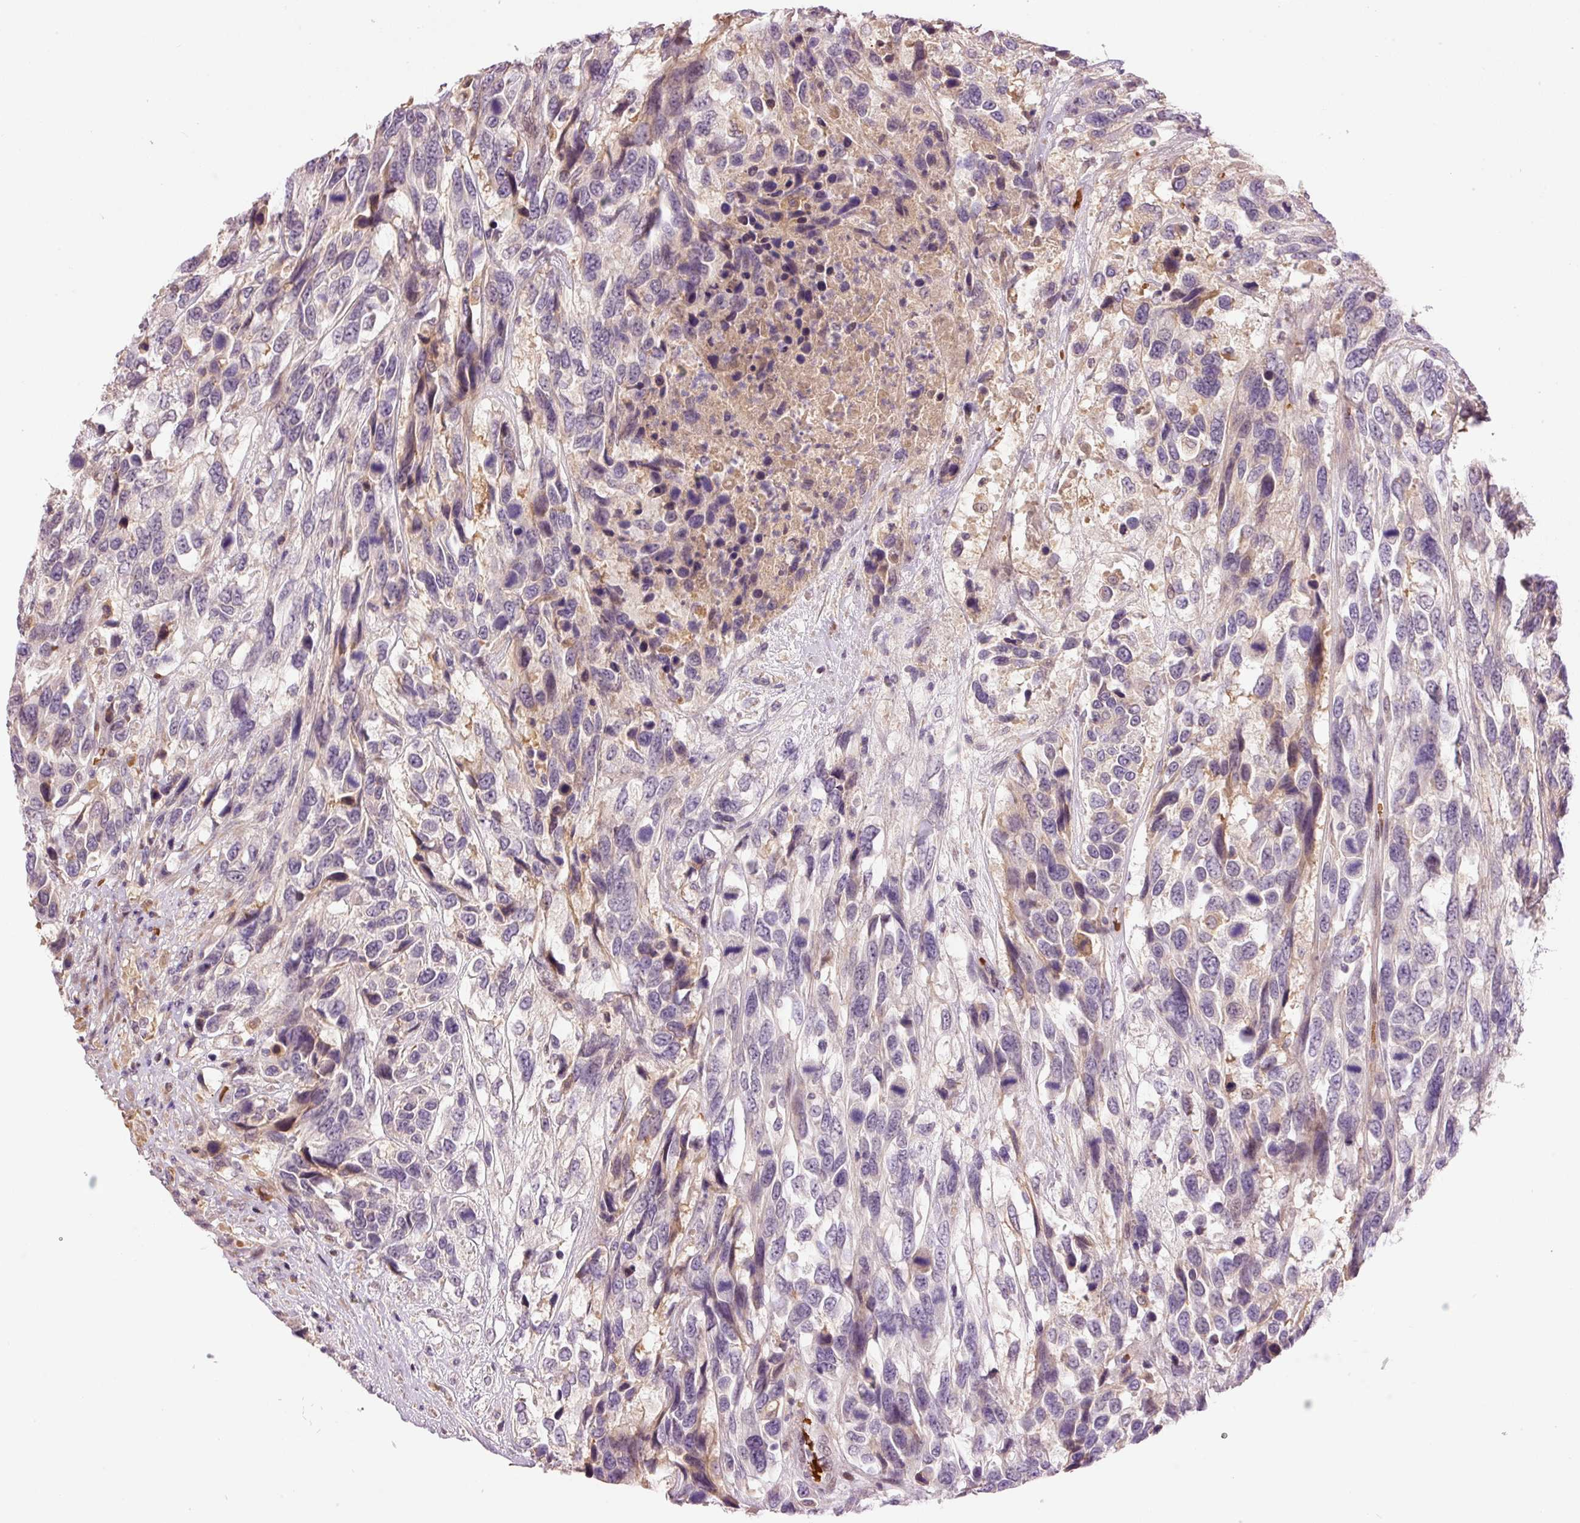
{"staining": {"intensity": "negative", "quantity": "none", "location": "none"}, "tissue": "urothelial cancer", "cell_type": "Tumor cells", "image_type": "cancer", "snomed": [{"axis": "morphology", "description": "Urothelial carcinoma, High grade"}, {"axis": "topography", "description": "Urinary bladder"}], "caption": "IHC micrograph of high-grade urothelial carcinoma stained for a protein (brown), which shows no expression in tumor cells. (Brightfield microscopy of DAB IHC at high magnification).", "gene": "CMTM8", "patient": {"sex": "female", "age": 70}}